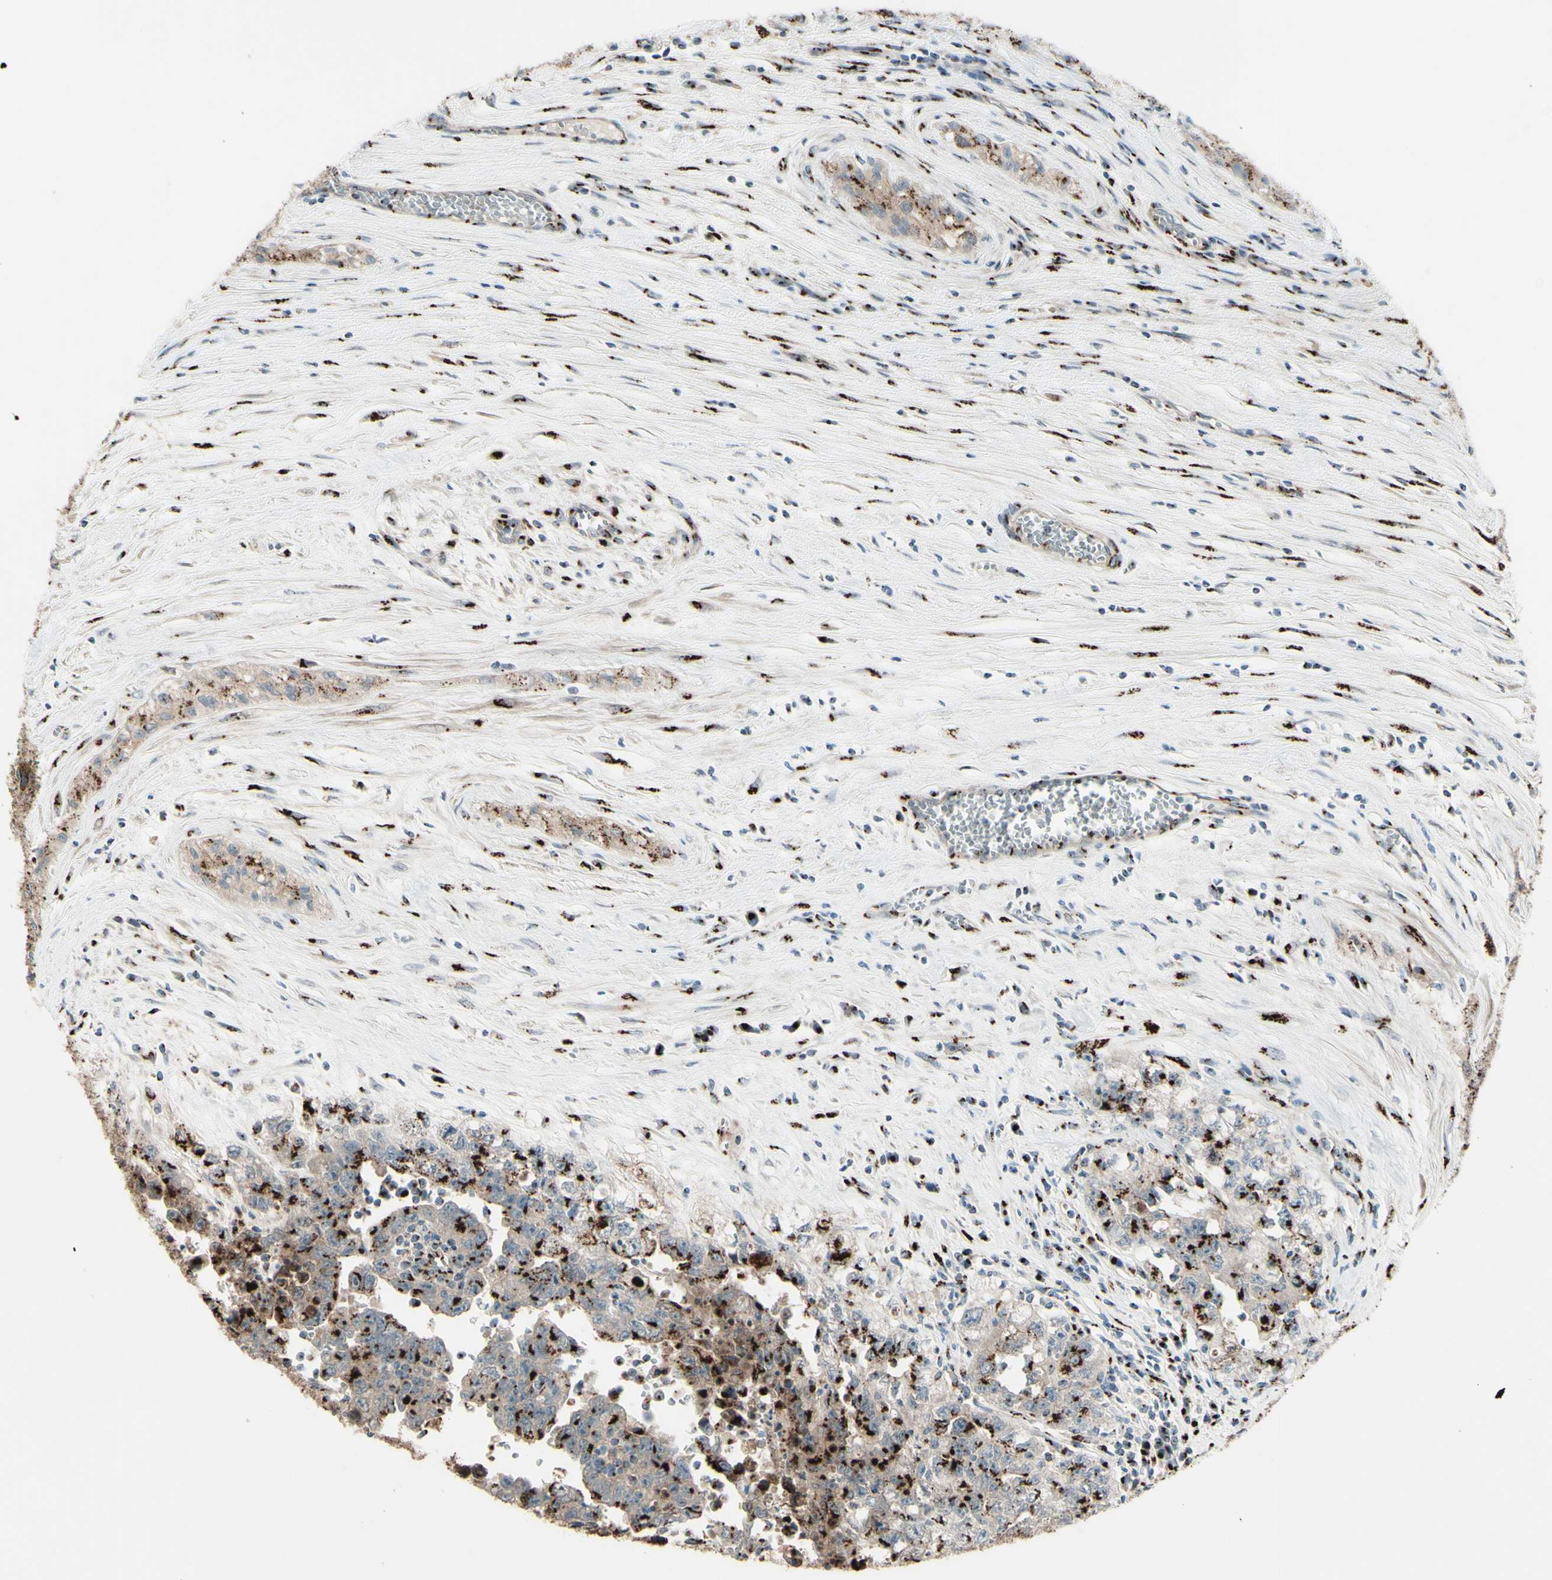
{"staining": {"intensity": "moderate", "quantity": ">75%", "location": "cytoplasmic/membranous"}, "tissue": "testis cancer", "cell_type": "Tumor cells", "image_type": "cancer", "snomed": [{"axis": "morphology", "description": "Carcinoma, Embryonal, NOS"}, {"axis": "topography", "description": "Testis"}], "caption": "The micrograph shows a brown stain indicating the presence of a protein in the cytoplasmic/membranous of tumor cells in testis embryonal carcinoma.", "gene": "BPNT2", "patient": {"sex": "male", "age": 28}}